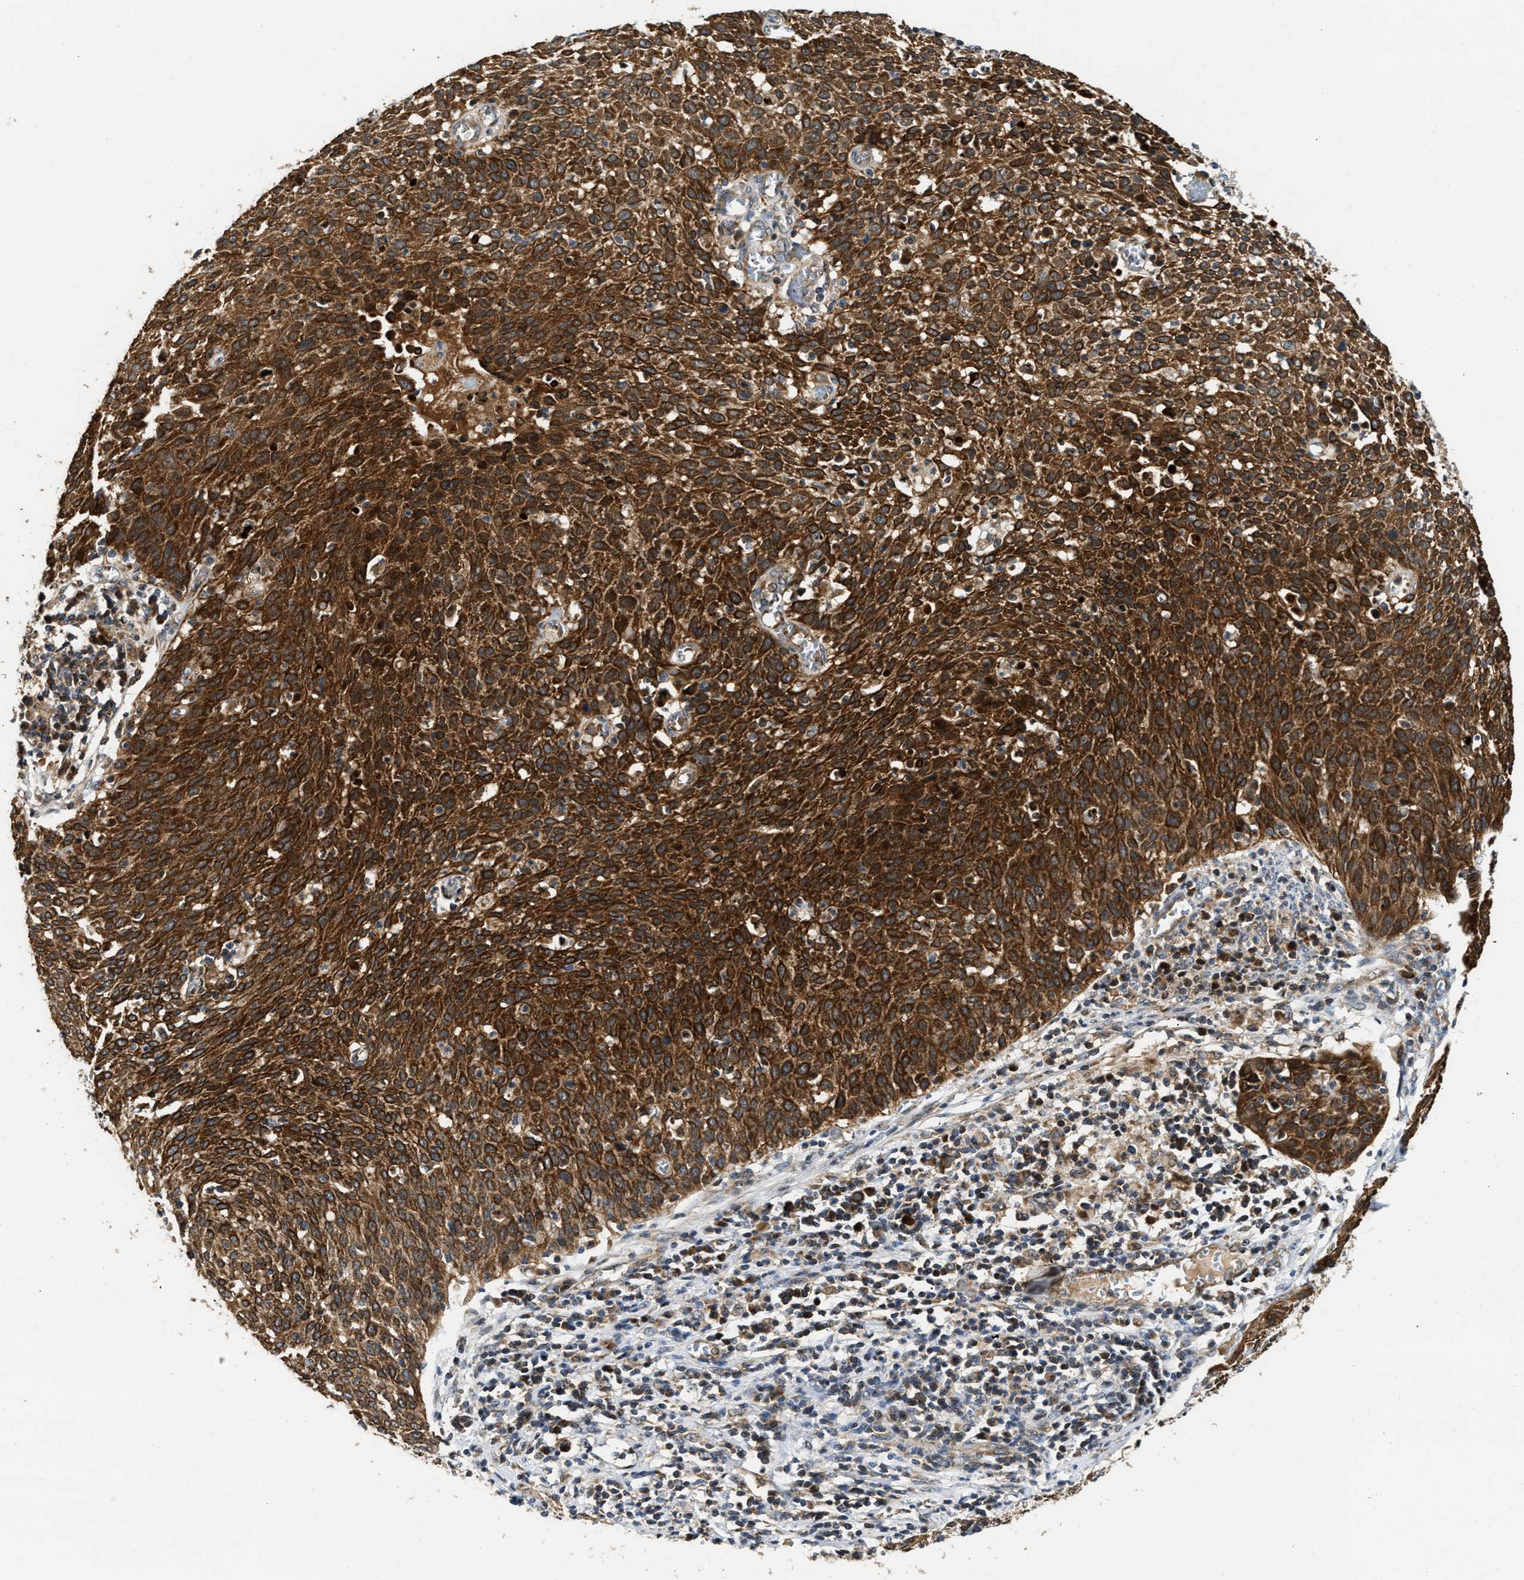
{"staining": {"intensity": "strong", "quantity": ">75%", "location": "cytoplasmic/membranous"}, "tissue": "cervical cancer", "cell_type": "Tumor cells", "image_type": "cancer", "snomed": [{"axis": "morphology", "description": "Squamous cell carcinoma, NOS"}, {"axis": "topography", "description": "Cervix"}], "caption": "DAB (3,3'-diaminobenzidine) immunohistochemical staining of human cervical cancer displays strong cytoplasmic/membranous protein positivity in approximately >75% of tumor cells. The protein of interest is shown in brown color, while the nuclei are stained blue.", "gene": "EXTL2", "patient": {"sex": "female", "age": 38}}